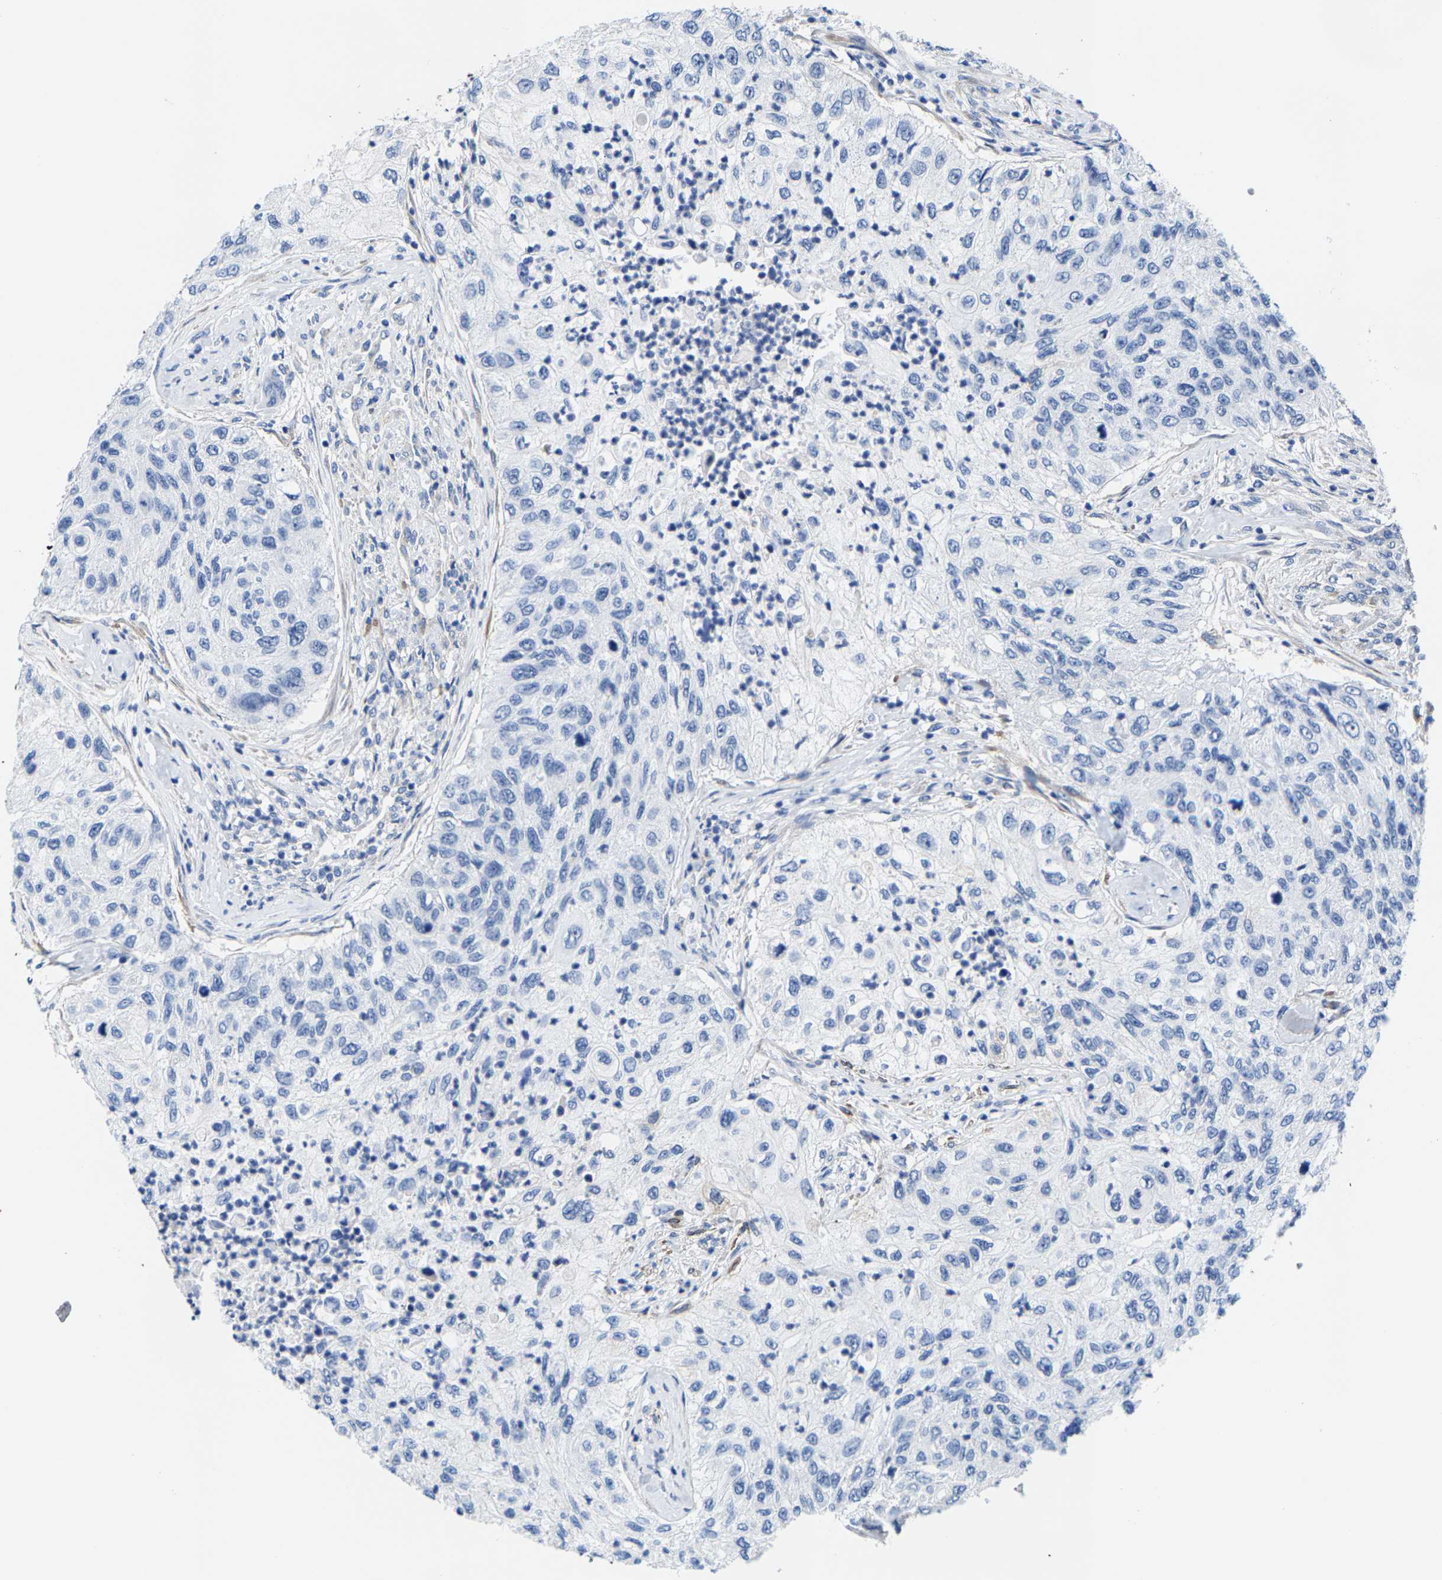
{"staining": {"intensity": "negative", "quantity": "none", "location": "none"}, "tissue": "urothelial cancer", "cell_type": "Tumor cells", "image_type": "cancer", "snomed": [{"axis": "morphology", "description": "Urothelial carcinoma, High grade"}, {"axis": "topography", "description": "Urinary bladder"}], "caption": "Histopathology image shows no protein expression in tumor cells of urothelial cancer tissue.", "gene": "DSCAM", "patient": {"sex": "female", "age": 60}}